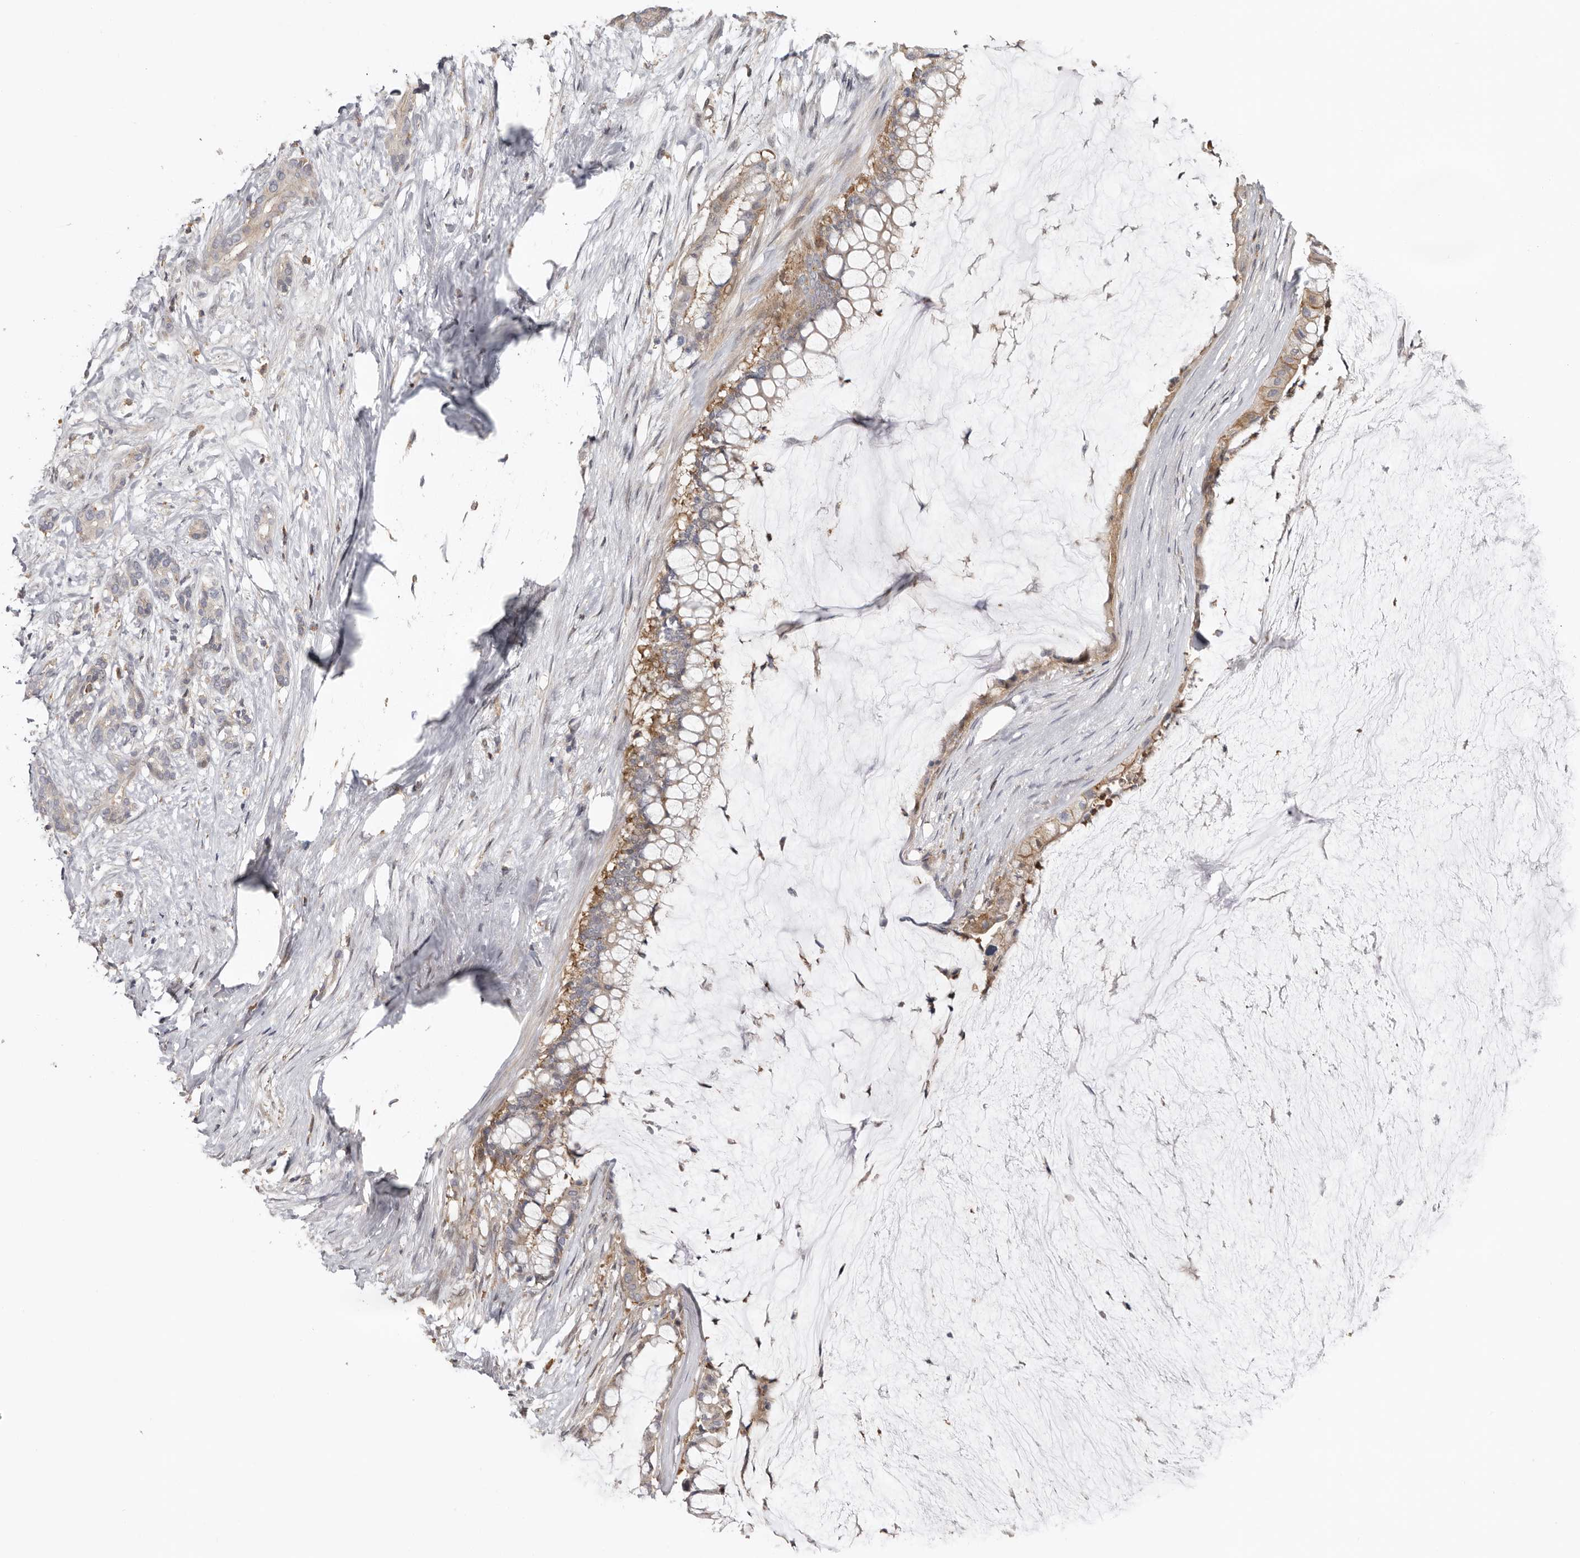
{"staining": {"intensity": "weak", "quantity": ">75%", "location": "cytoplasmic/membranous"}, "tissue": "pancreatic cancer", "cell_type": "Tumor cells", "image_type": "cancer", "snomed": [{"axis": "morphology", "description": "Adenocarcinoma, NOS"}, {"axis": "topography", "description": "Pancreas"}], "caption": "High-power microscopy captured an immunohistochemistry micrograph of pancreatic adenocarcinoma, revealing weak cytoplasmic/membranous positivity in about >75% of tumor cells.", "gene": "MSRB2", "patient": {"sex": "male", "age": 41}}